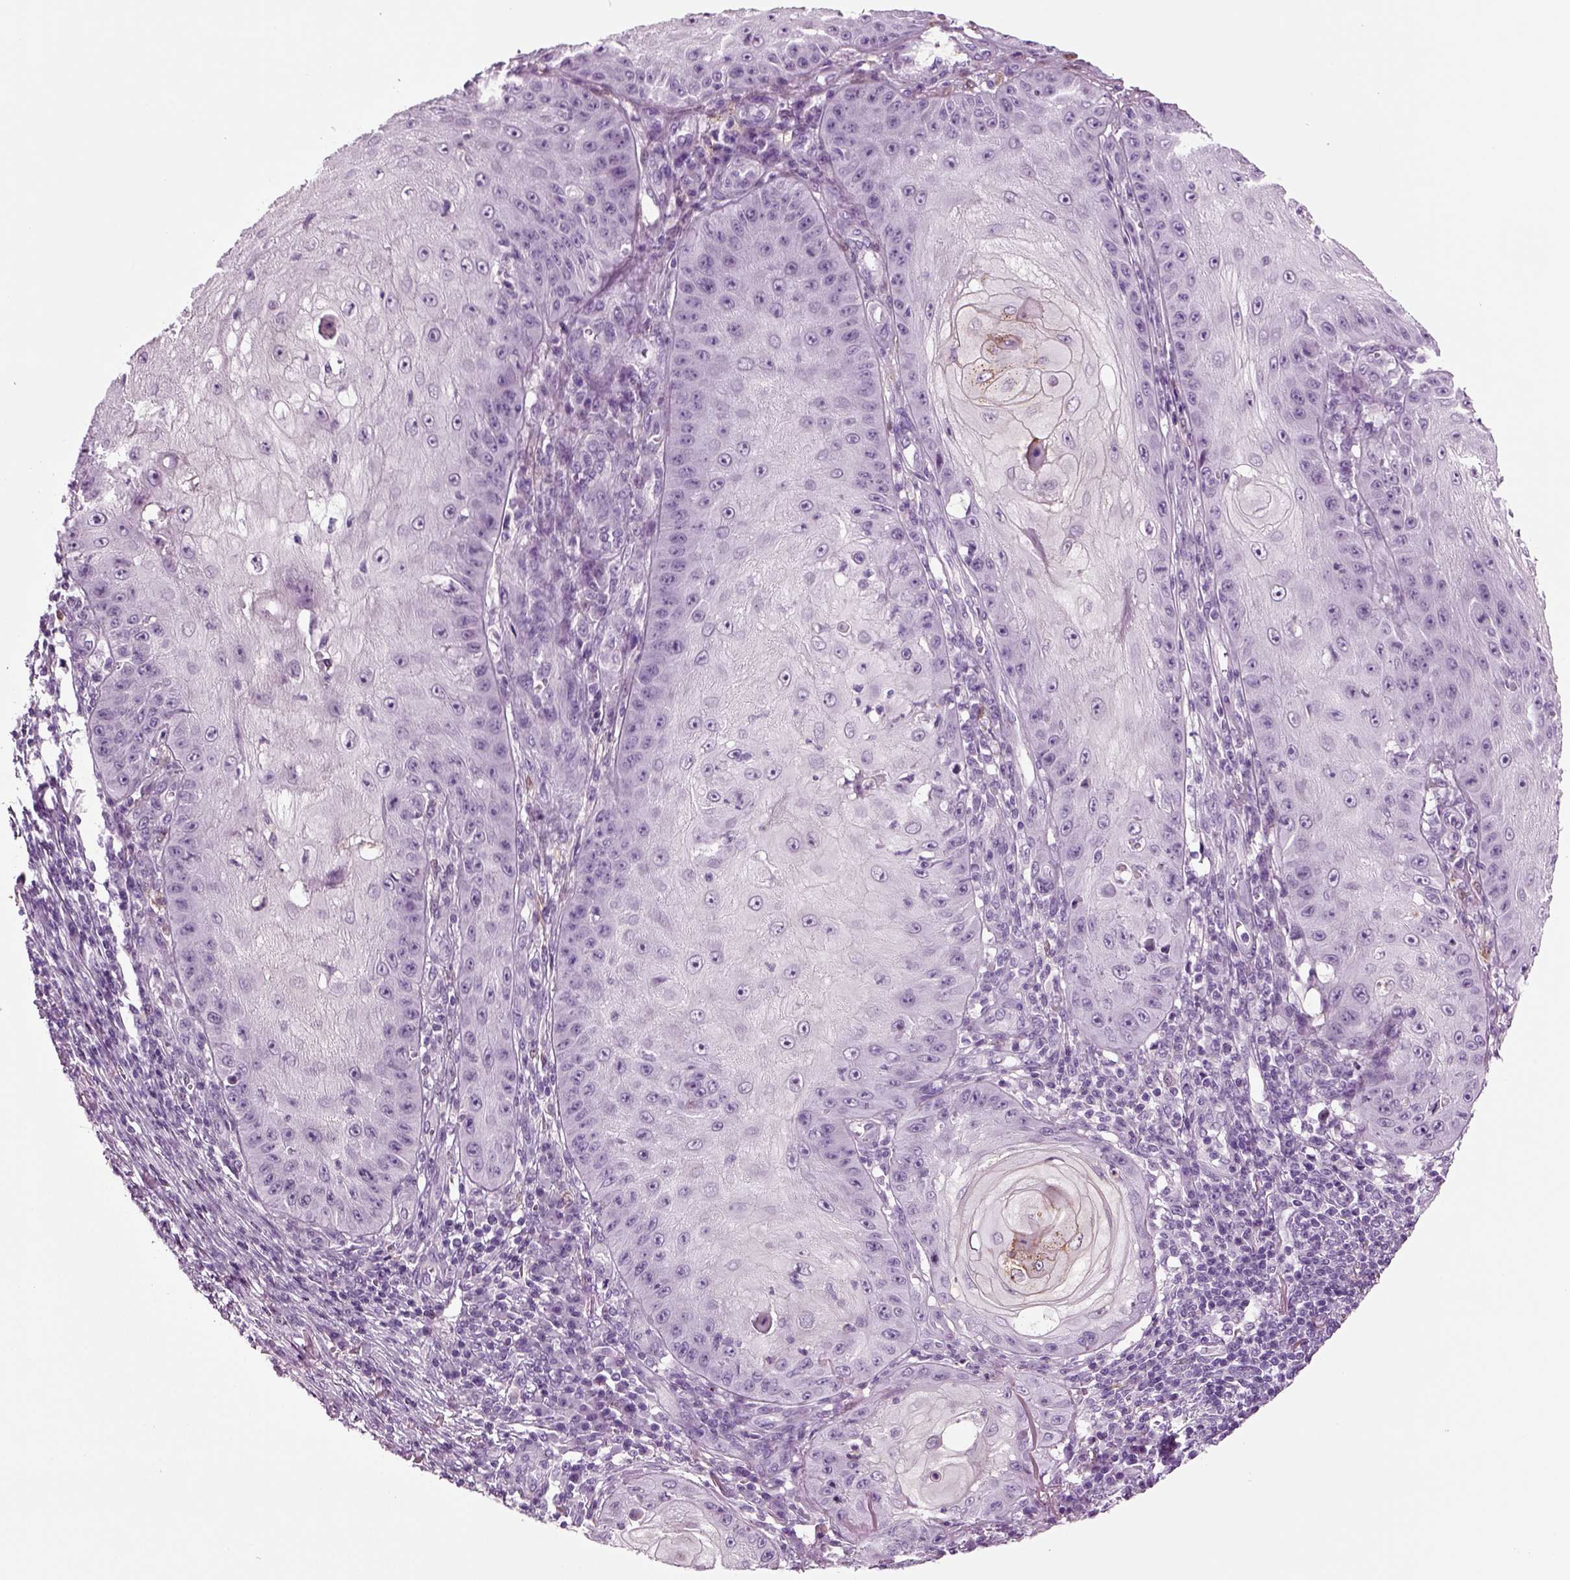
{"staining": {"intensity": "negative", "quantity": "none", "location": "none"}, "tissue": "skin cancer", "cell_type": "Tumor cells", "image_type": "cancer", "snomed": [{"axis": "morphology", "description": "Squamous cell carcinoma, NOS"}, {"axis": "topography", "description": "Skin"}], "caption": "This micrograph is of skin cancer stained with immunohistochemistry (IHC) to label a protein in brown with the nuclei are counter-stained blue. There is no staining in tumor cells.", "gene": "CRABP1", "patient": {"sex": "male", "age": 70}}